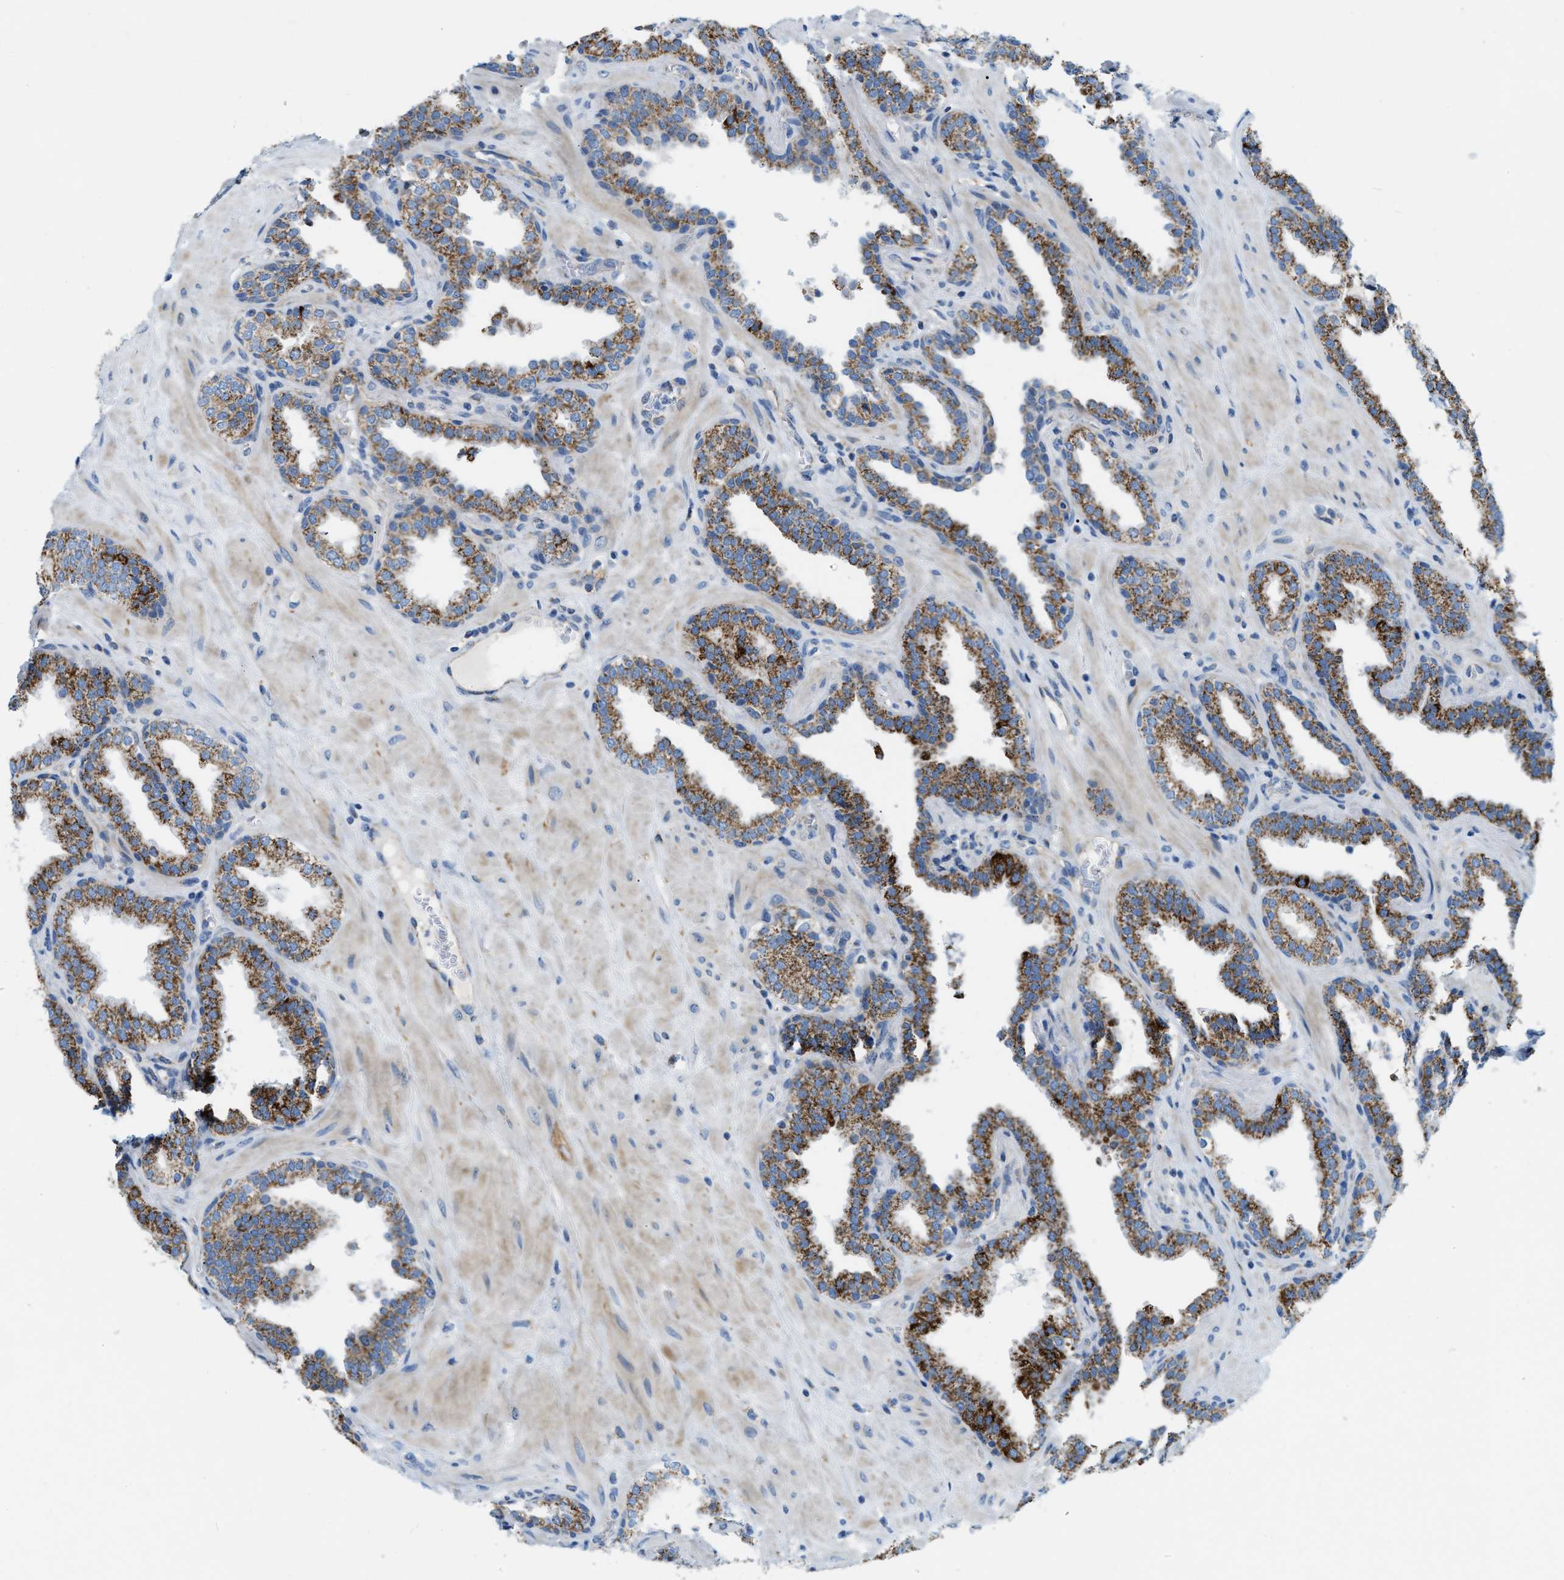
{"staining": {"intensity": "moderate", "quantity": ">75%", "location": "cytoplasmic/membranous"}, "tissue": "prostate", "cell_type": "Glandular cells", "image_type": "normal", "snomed": [{"axis": "morphology", "description": "Normal tissue, NOS"}, {"axis": "topography", "description": "Prostate"}], "caption": "Protein expression analysis of normal human prostate reveals moderate cytoplasmic/membranous staining in about >75% of glandular cells. The staining was performed using DAB (3,3'-diaminobenzidine), with brown indicating positive protein expression. Nuclei are stained blue with hematoxylin.", "gene": "JADE1", "patient": {"sex": "male", "age": 51}}